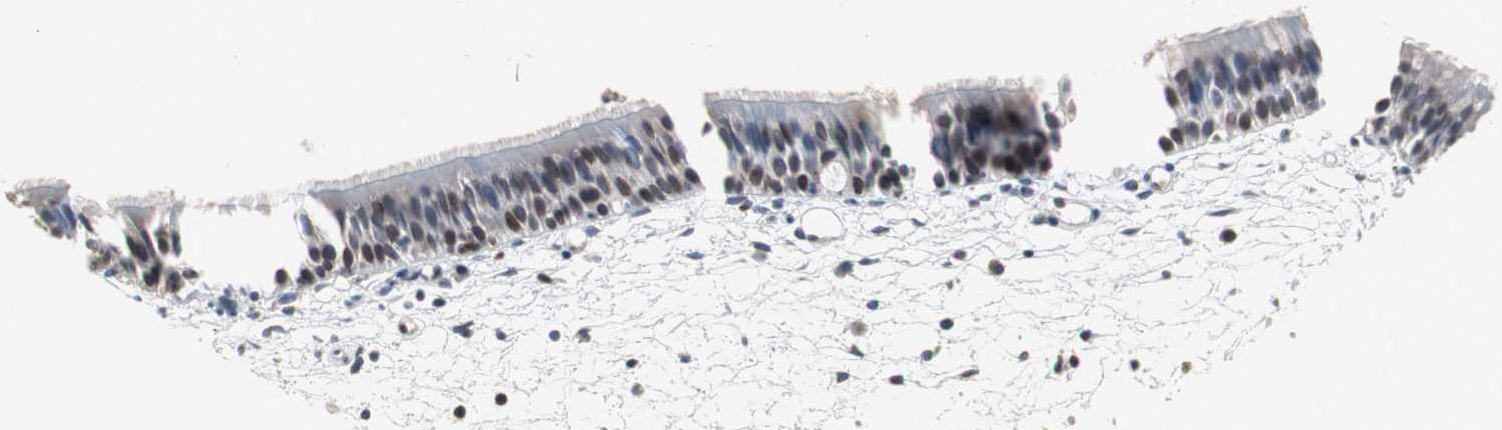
{"staining": {"intensity": "weak", "quantity": "25%-75%", "location": "nuclear"}, "tissue": "nasopharynx", "cell_type": "Respiratory epithelial cells", "image_type": "normal", "snomed": [{"axis": "morphology", "description": "Normal tissue, NOS"}, {"axis": "topography", "description": "Nasopharynx"}], "caption": "Immunohistochemistry (DAB) staining of benign nasopharynx shows weak nuclear protein staining in about 25%-75% of respiratory epithelial cells. (brown staining indicates protein expression, while blue staining denotes nuclei).", "gene": "ZNF396", "patient": {"sex": "female", "age": 54}}